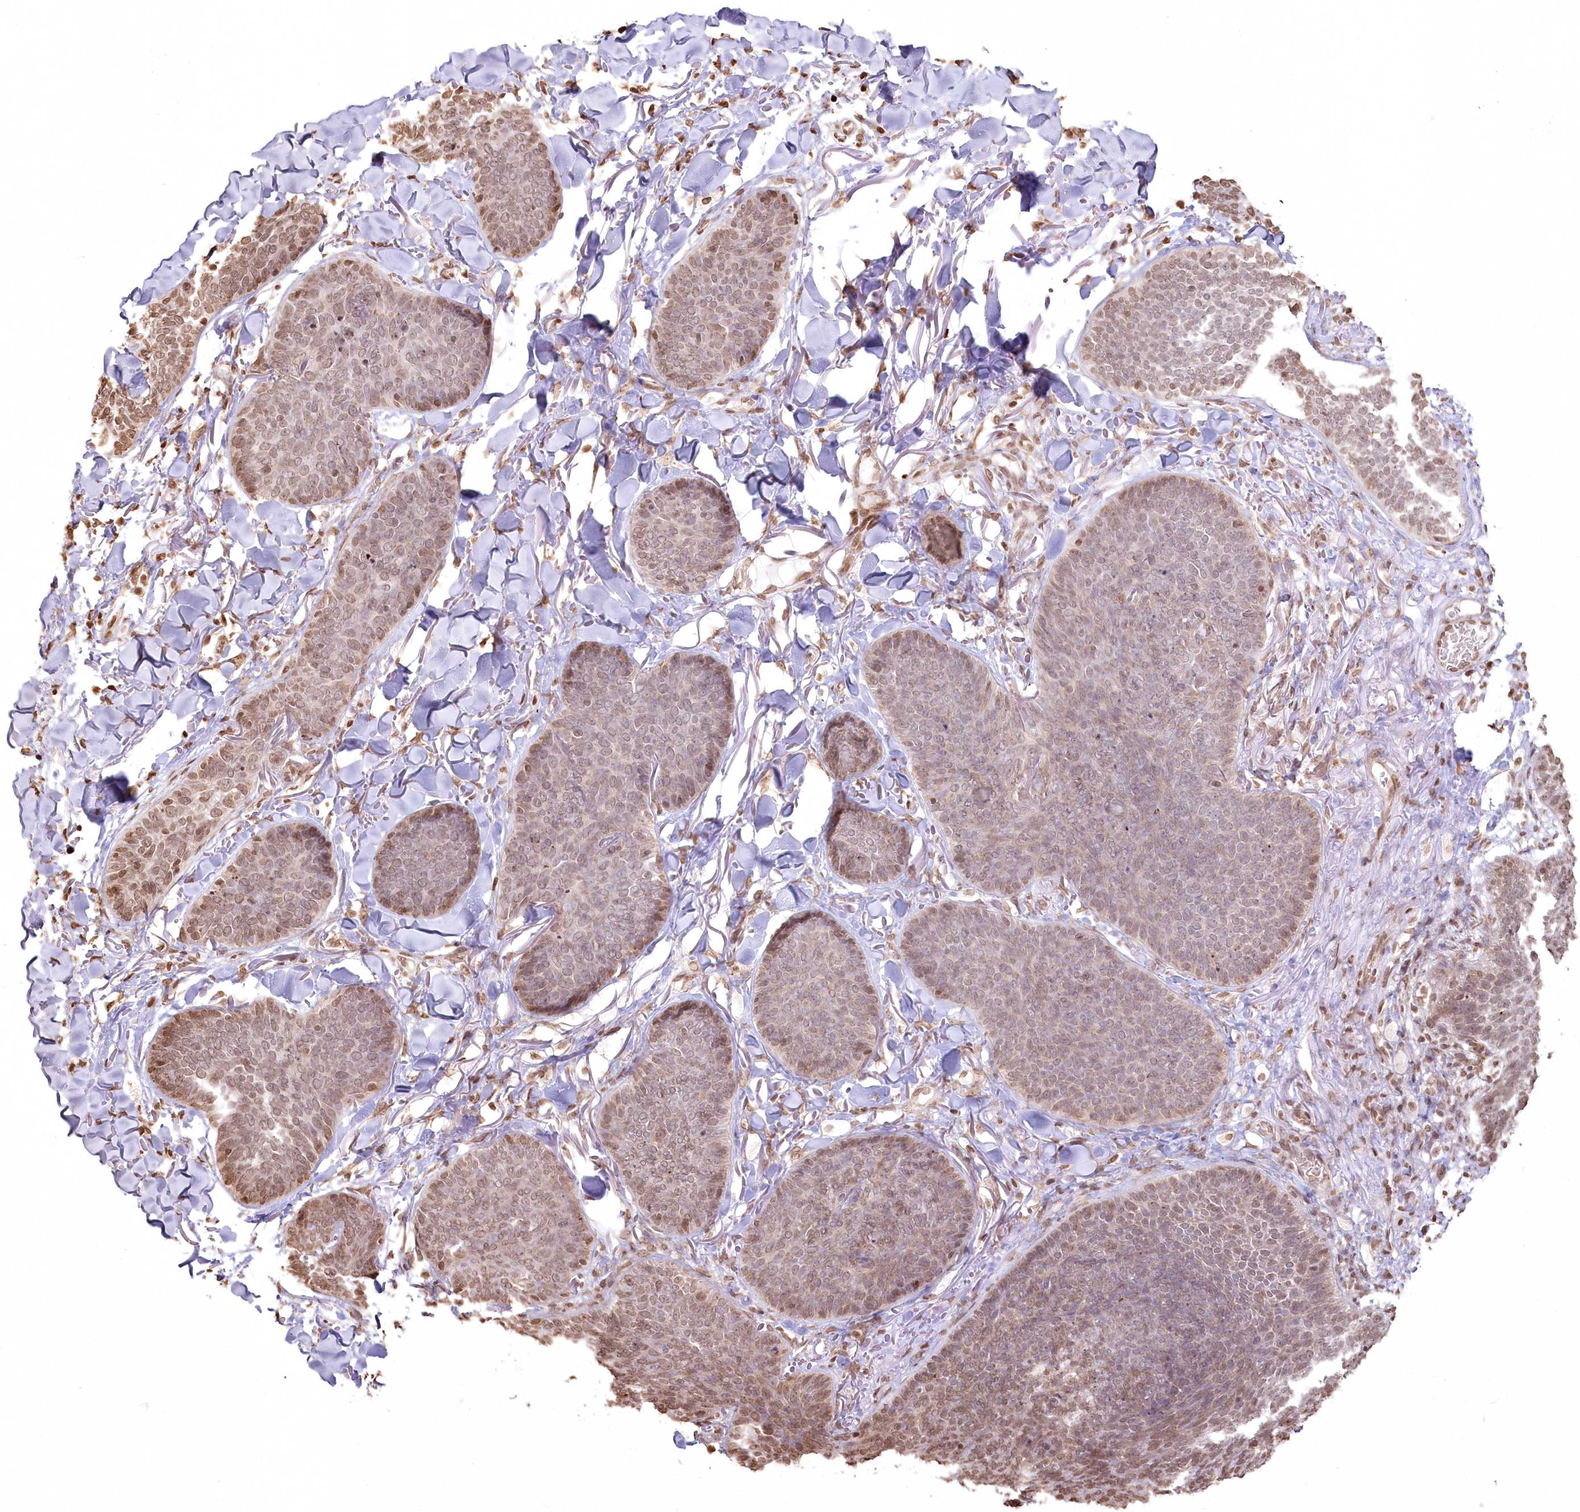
{"staining": {"intensity": "moderate", "quantity": "25%-75%", "location": "nuclear"}, "tissue": "skin cancer", "cell_type": "Tumor cells", "image_type": "cancer", "snomed": [{"axis": "morphology", "description": "Basal cell carcinoma"}, {"axis": "topography", "description": "Skin"}], "caption": "This is an image of immunohistochemistry (IHC) staining of basal cell carcinoma (skin), which shows moderate positivity in the nuclear of tumor cells.", "gene": "FAM13A", "patient": {"sex": "male", "age": 85}}